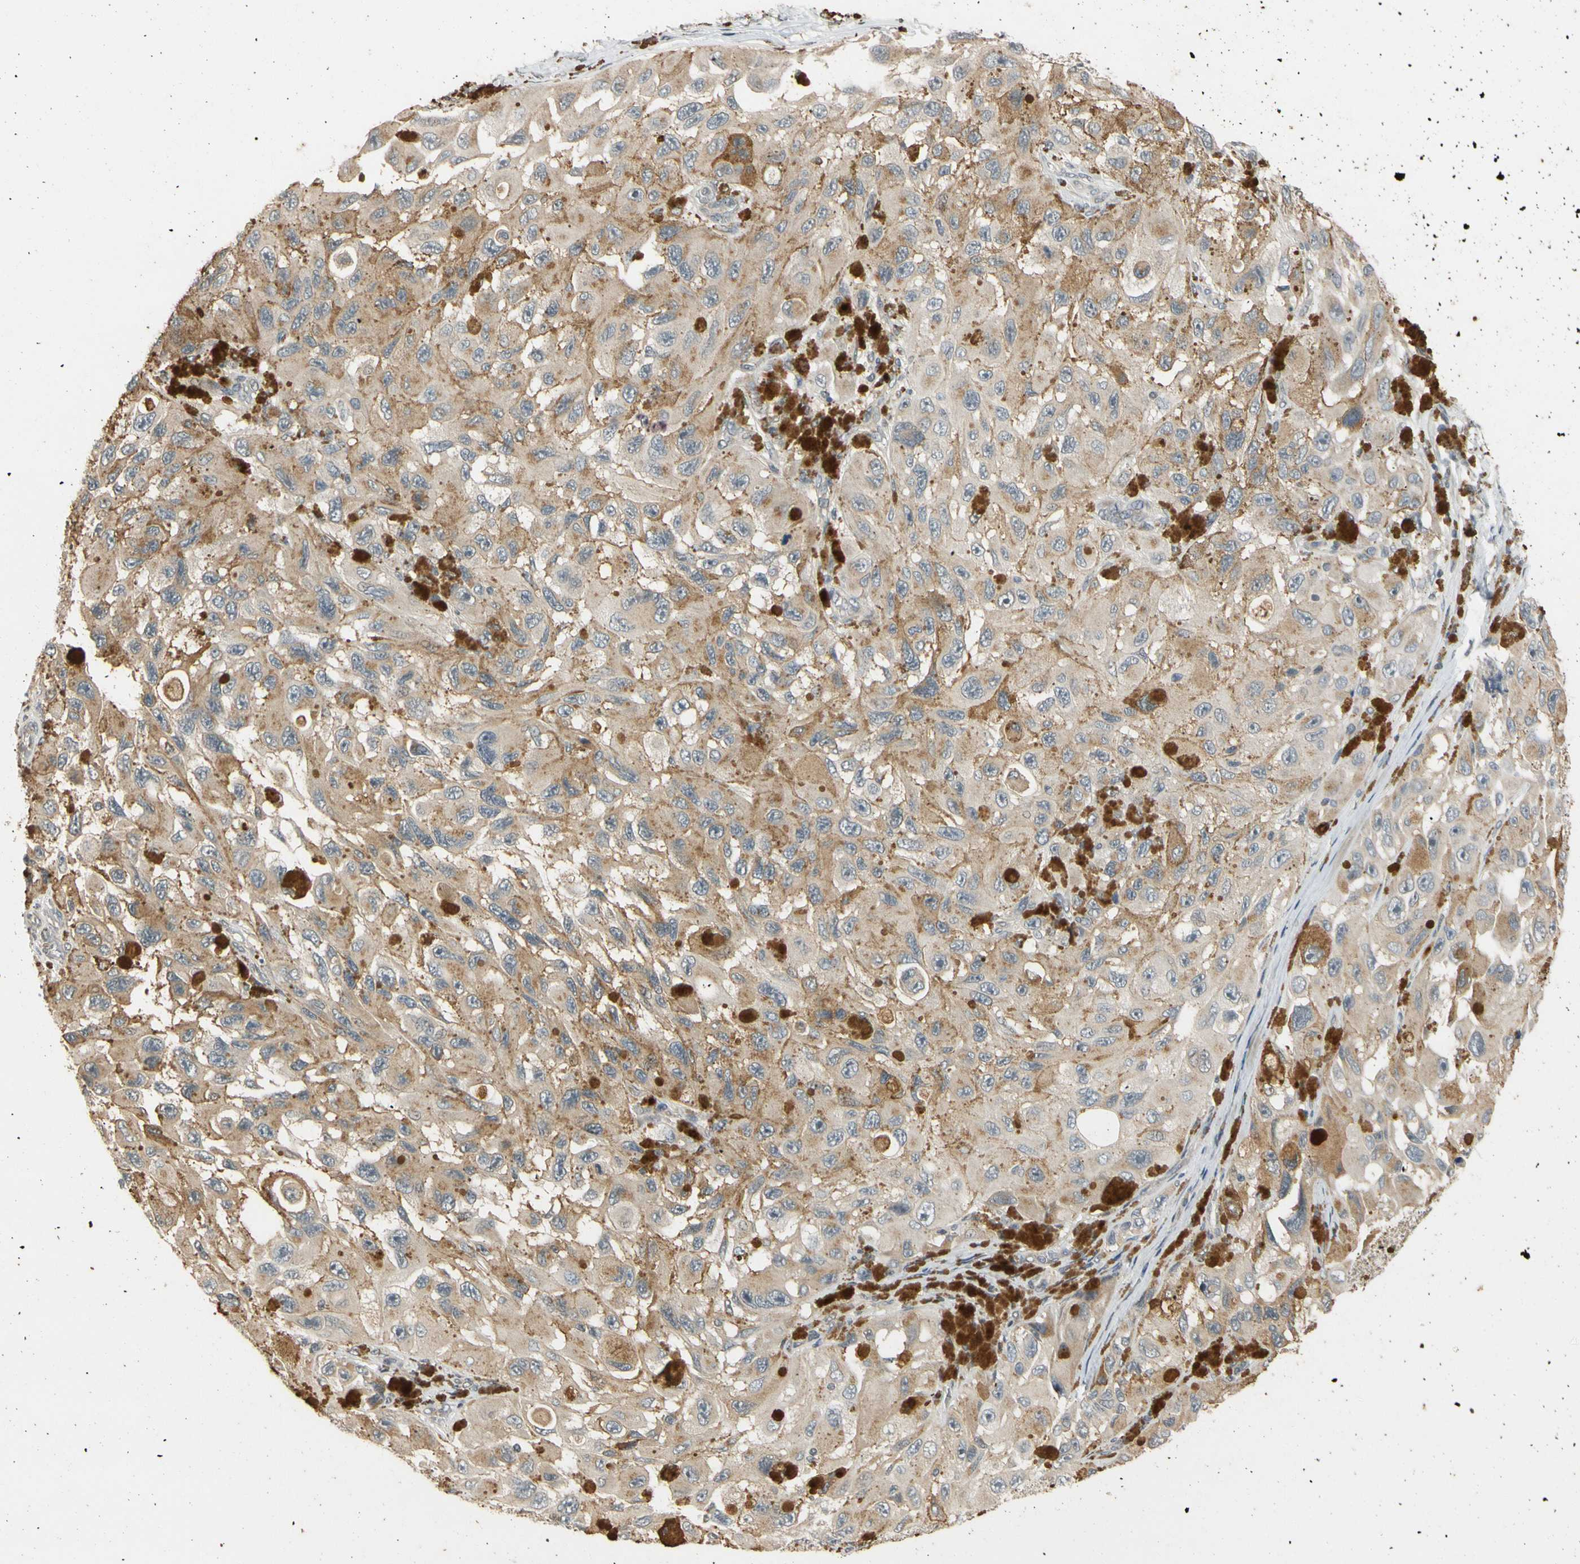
{"staining": {"intensity": "moderate", "quantity": ">75%", "location": "cytoplasmic/membranous"}, "tissue": "melanoma", "cell_type": "Tumor cells", "image_type": "cancer", "snomed": [{"axis": "morphology", "description": "Malignant melanoma, NOS"}, {"axis": "topography", "description": "Skin"}], "caption": "Immunohistochemistry (IHC) staining of malignant melanoma, which shows medium levels of moderate cytoplasmic/membranous expression in about >75% of tumor cells indicating moderate cytoplasmic/membranous protein staining. The staining was performed using DAB (brown) for protein detection and nuclei were counterstained in hematoxylin (blue).", "gene": "ATP2C1", "patient": {"sex": "female", "age": 73}}